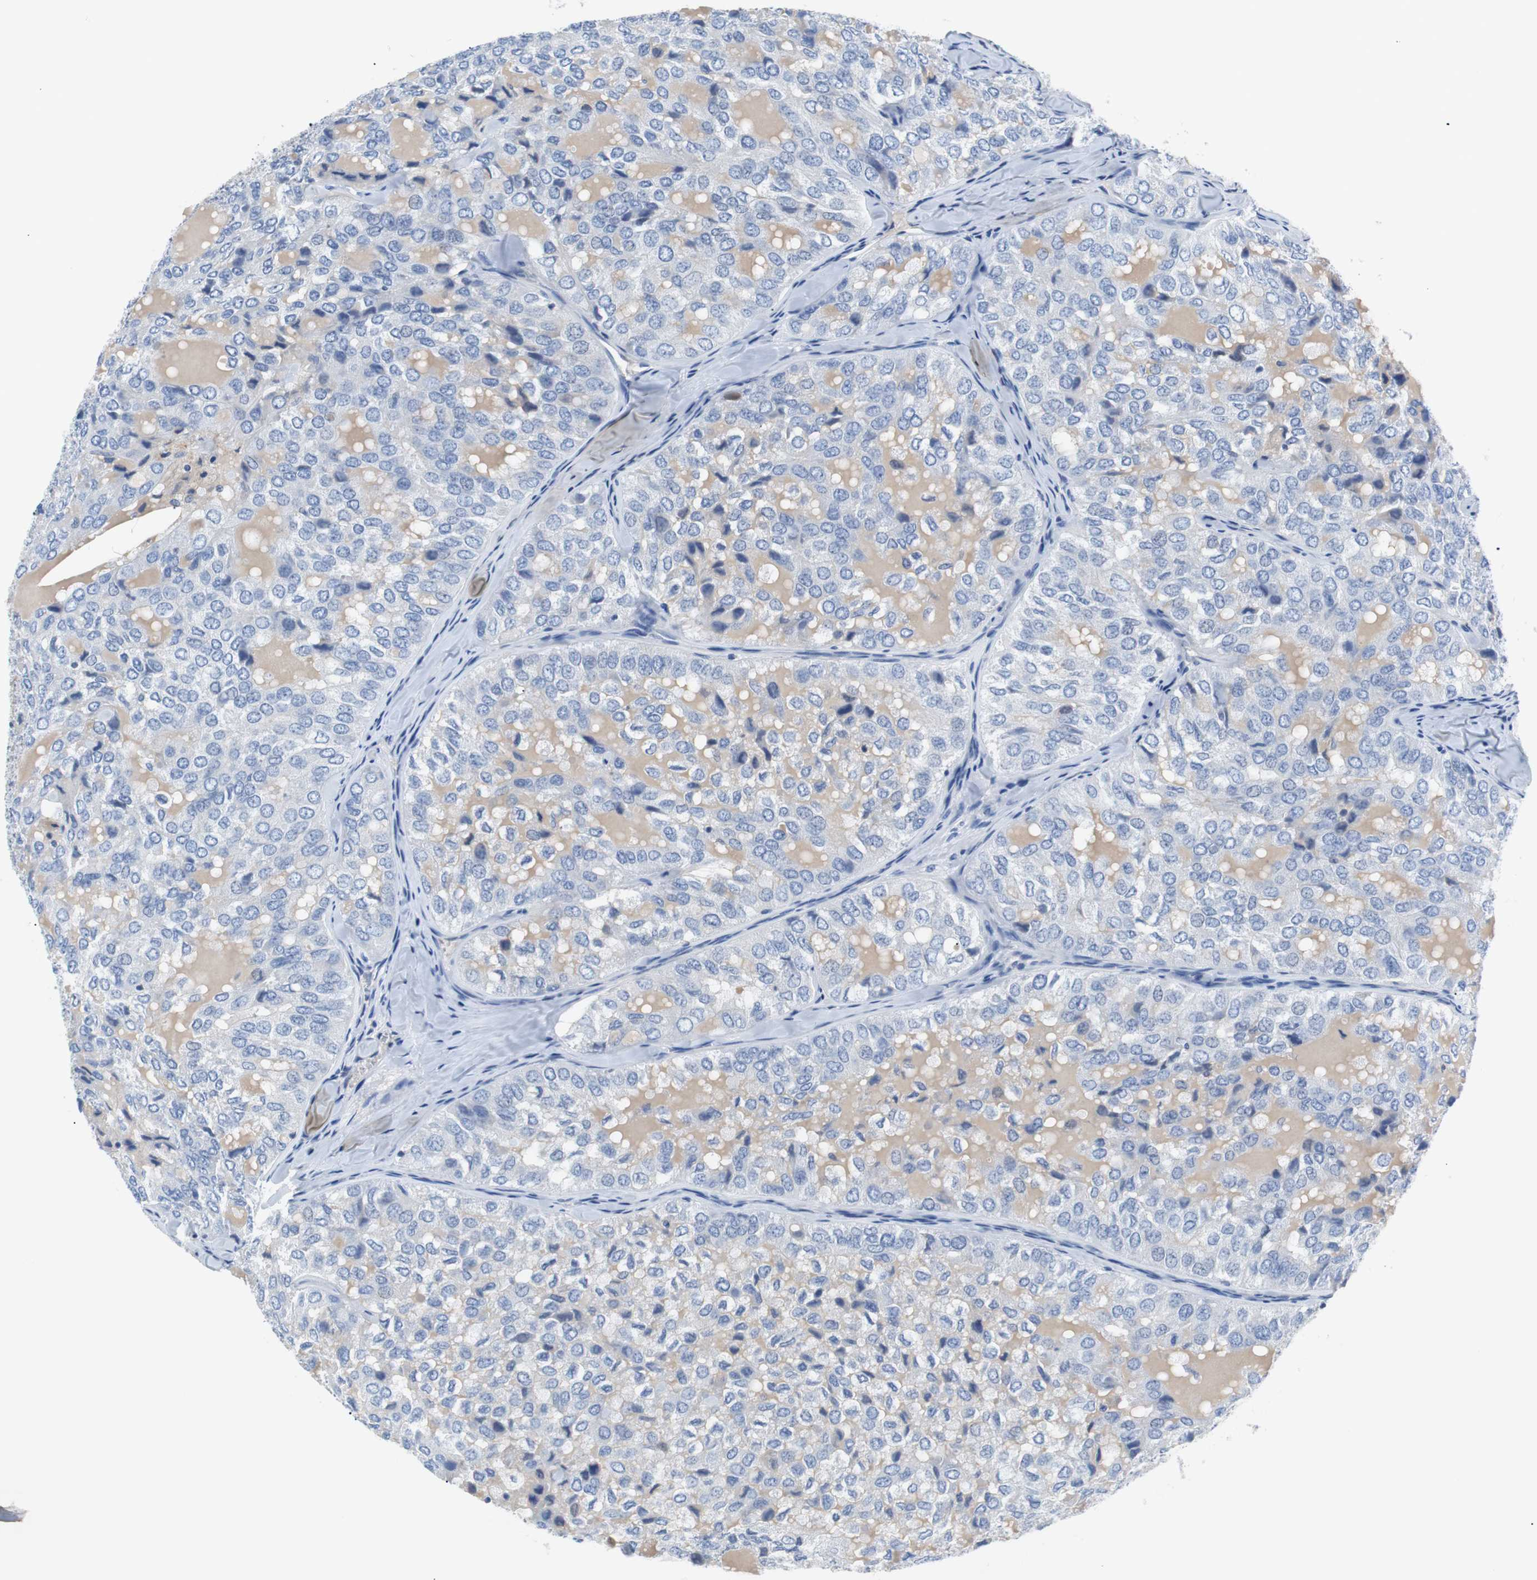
{"staining": {"intensity": "negative", "quantity": "none", "location": "none"}, "tissue": "thyroid cancer", "cell_type": "Tumor cells", "image_type": "cancer", "snomed": [{"axis": "morphology", "description": "Follicular adenoma carcinoma, NOS"}, {"axis": "topography", "description": "Thyroid gland"}], "caption": "IHC histopathology image of follicular adenoma carcinoma (thyroid) stained for a protein (brown), which shows no expression in tumor cells.", "gene": "EEF2K", "patient": {"sex": "male", "age": 75}}